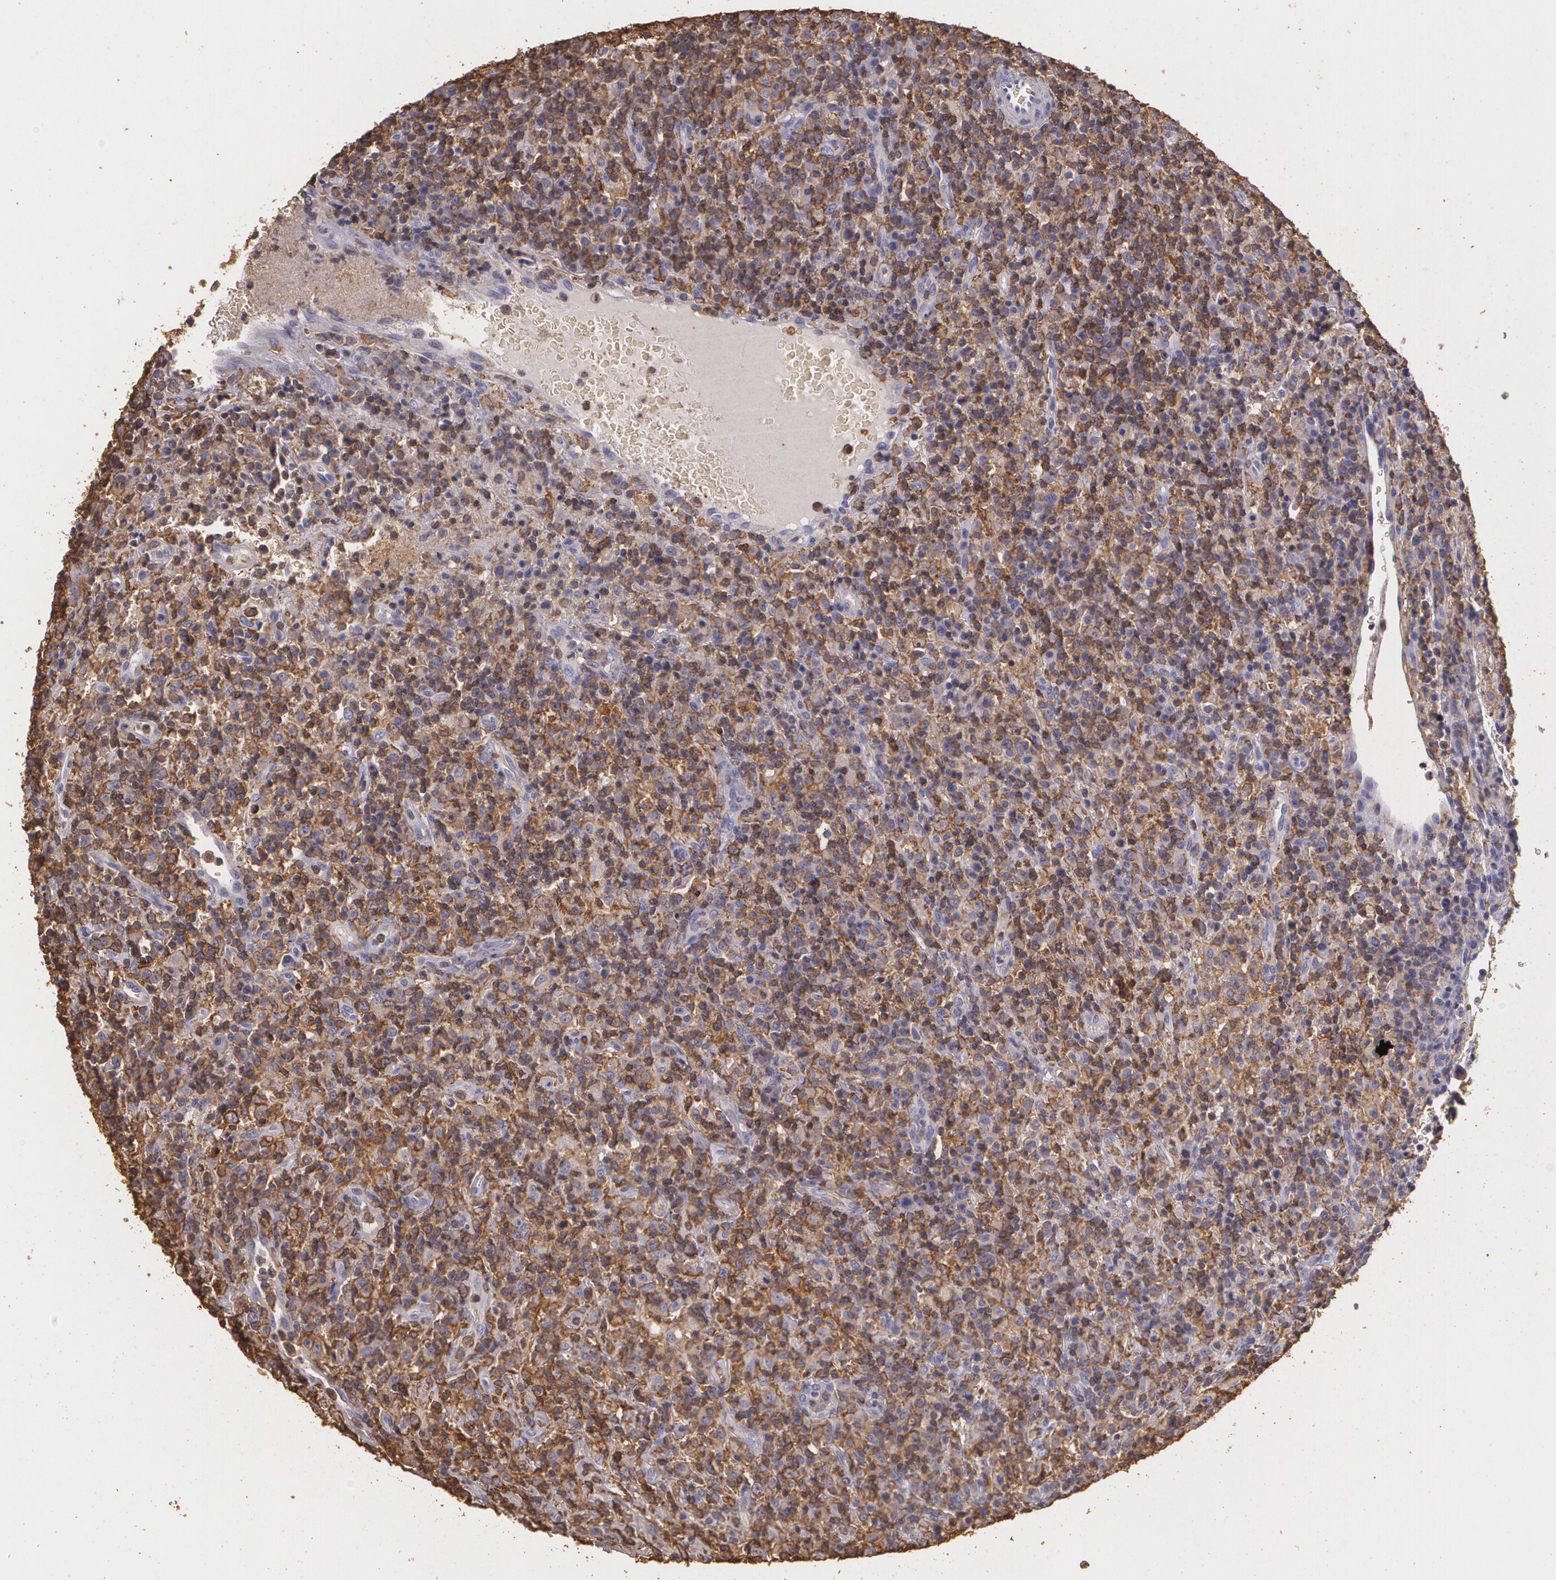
{"staining": {"intensity": "moderate", "quantity": ">75%", "location": "cytoplasmic/membranous"}, "tissue": "lymphoma", "cell_type": "Tumor cells", "image_type": "cancer", "snomed": [{"axis": "morphology", "description": "Hodgkin's disease, NOS"}, {"axis": "topography", "description": "Lymph node"}], "caption": "Protein analysis of Hodgkin's disease tissue exhibits moderate cytoplasmic/membranous positivity in approximately >75% of tumor cells.", "gene": "TGFBR1", "patient": {"sex": "male", "age": 65}}